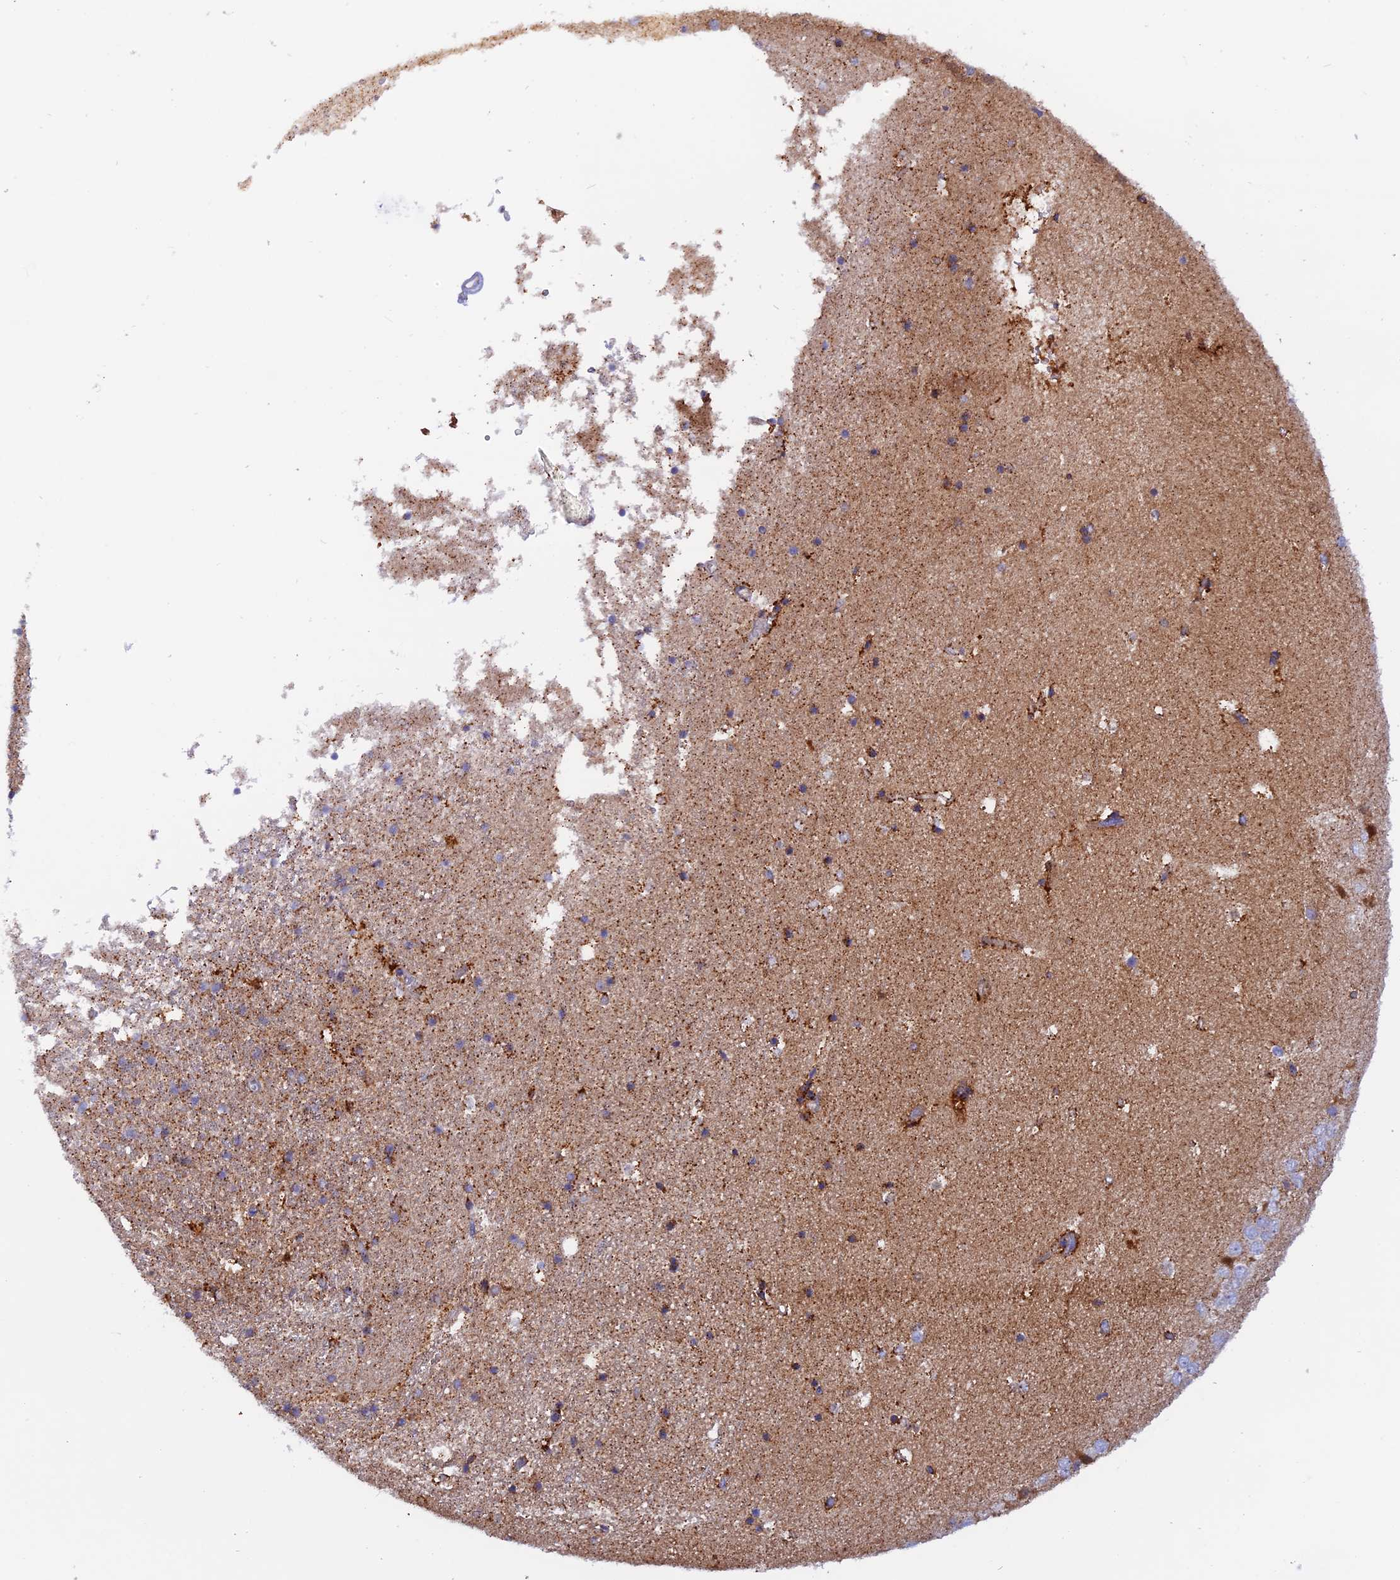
{"staining": {"intensity": "moderate", "quantity": ">75%", "location": "cytoplasmic/membranous"}, "tissue": "hippocampus", "cell_type": "Glial cells", "image_type": "normal", "snomed": [{"axis": "morphology", "description": "Normal tissue, NOS"}, {"axis": "topography", "description": "Hippocampus"}], "caption": "Hippocampus stained with IHC demonstrates moderate cytoplasmic/membranous staining in about >75% of glial cells. The staining is performed using DAB (3,3'-diaminobenzidine) brown chromogen to label protein expression. The nuclei are counter-stained blue using hematoxylin.", "gene": "GCDH", "patient": {"sex": "female", "age": 52}}